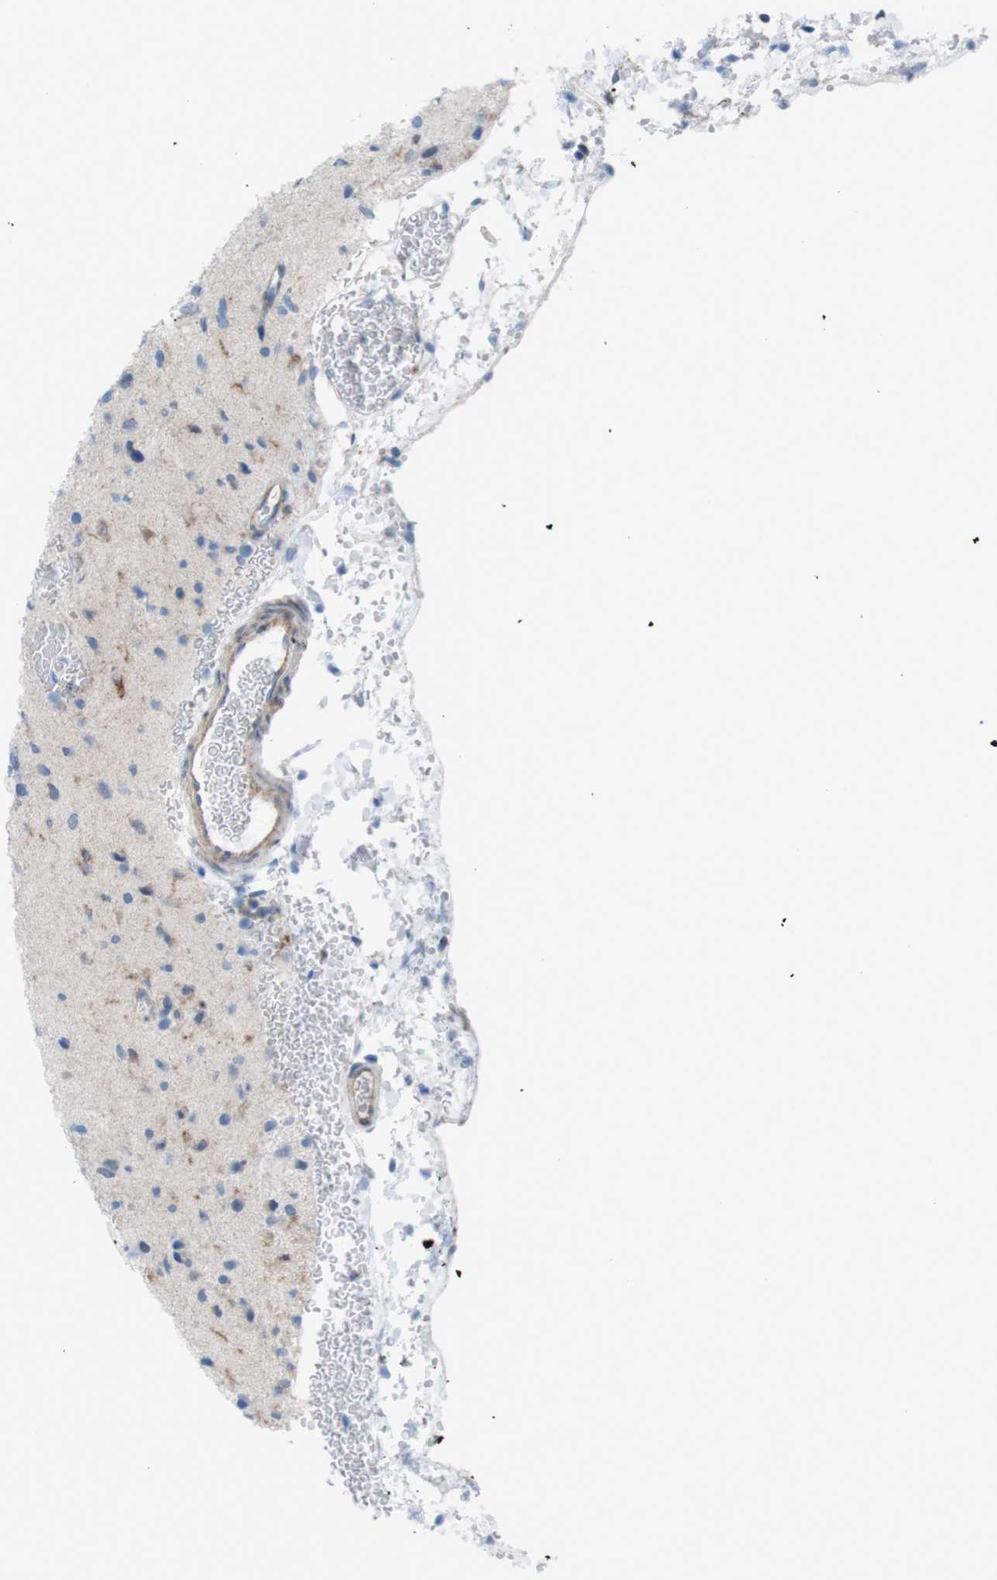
{"staining": {"intensity": "weak", "quantity": "<25%", "location": "cytoplasmic/membranous"}, "tissue": "glioma", "cell_type": "Tumor cells", "image_type": "cancer", "snomed": [{"axis": "morphology", "description": "Glioma, malignant, Low grade"}, {"axis": "topography", "description": "Brain"}], "caption": "An immunohistochemistry (IHC) micrograph of glioma is shown. There is no staining in tumor cells of glioma. (DAB IHC visualized using brightfield microscopy, high magnification).", "gene": "DIAPH2", "patient": {"sex": "female", "age": 22}}